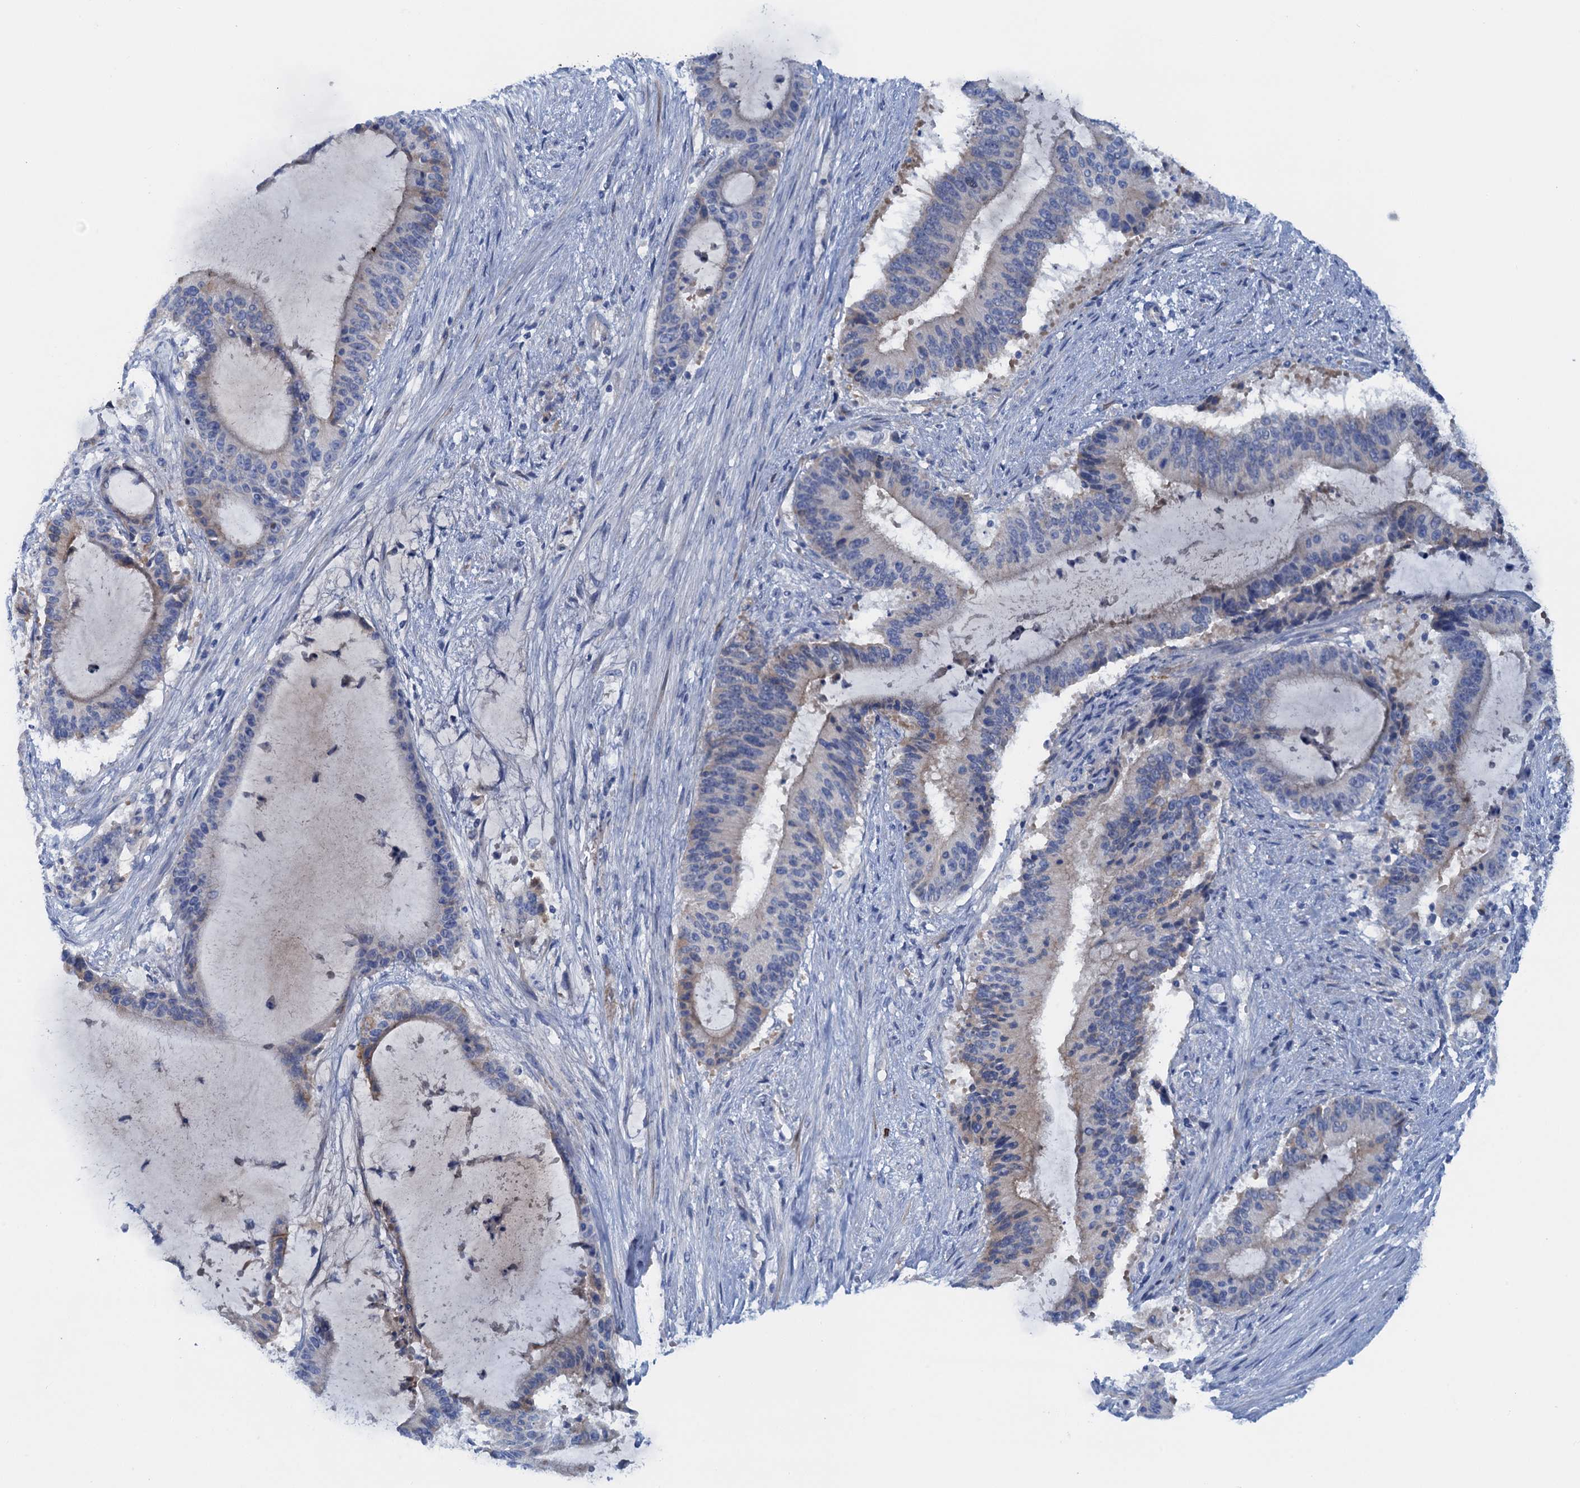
{"staining": {"intensity": "negative", "quantity": "none", "location": "none"}, "tissue": "liver cancer", "cell_type": "Tumor cells", "image_type": "cancer", "snomed": [{"axis": "morphology", "description": "Normal tissue, NOS"}, {"axis": "morphology", "description": "Cholangiocarcinoma"}, {"axis": "topography", "description": "Liver"}, {"axis": "topography", "description": "Peripheral nerve tissue"}], "caption": "Liver cancer stained for a protein using immunohistochemistry (IHC) reveals no positivity tumor cells.", "gene": "MYADML2", "patient": {"sex": "female", "age": 73}}